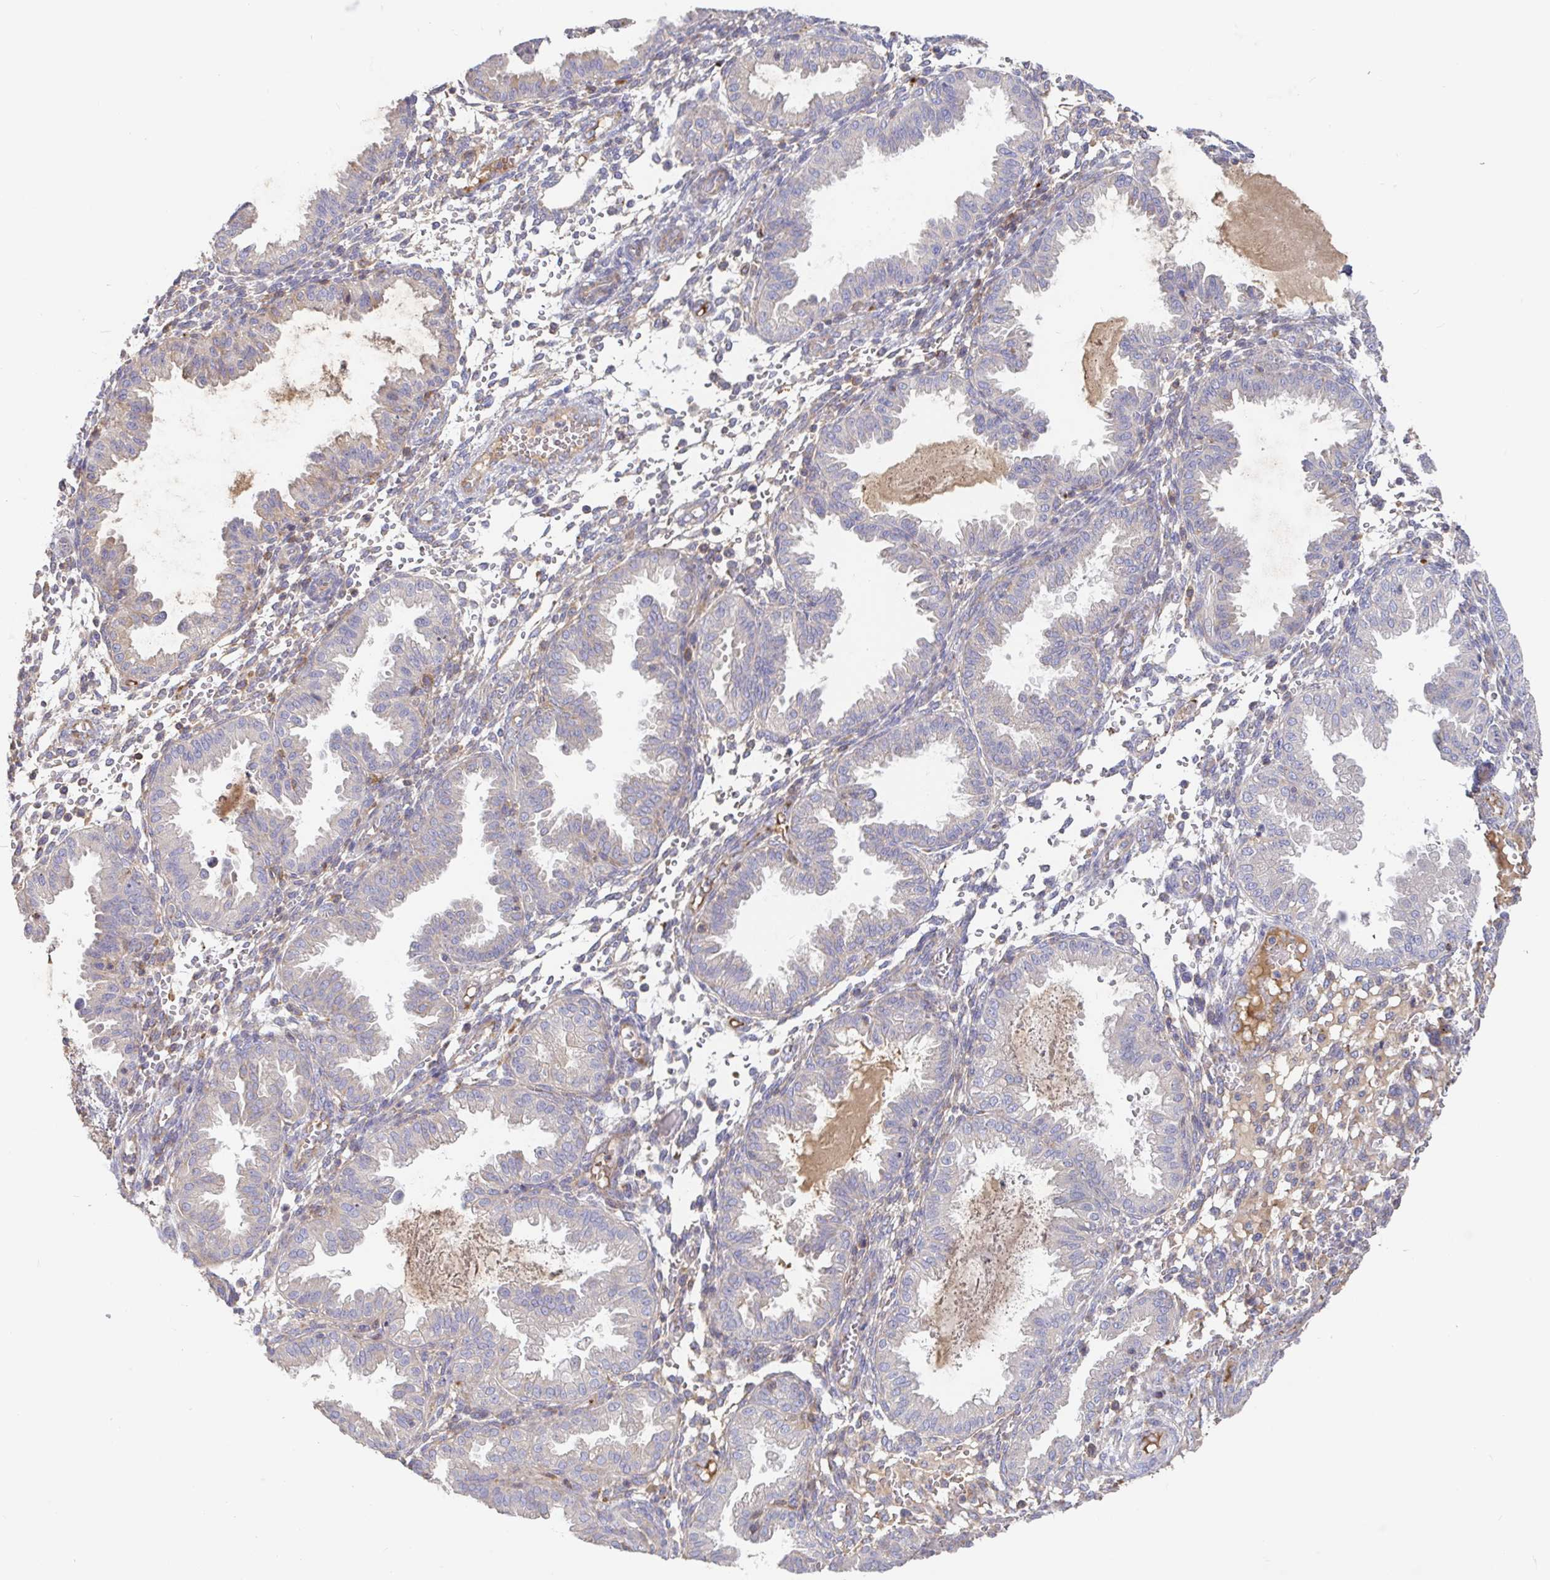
{"staining": {"intensity": "negative", "quantity": "none", "location": "none"}, "tissue": "endometrium", "cell_type": "Cells in endometrial stroma", "image_type": "normal", "snomed": [{"axis": "morphology", "description": "Normal tissue, NOS"}, {"axis": "topography", "description": "Endometrium"}], "caption": "The IHC histopathology image has no significant staining in cells in endometrial stroma of endometrium.", "gene": "IRAK2", "patient": {"sex": "female", "age": 33}}